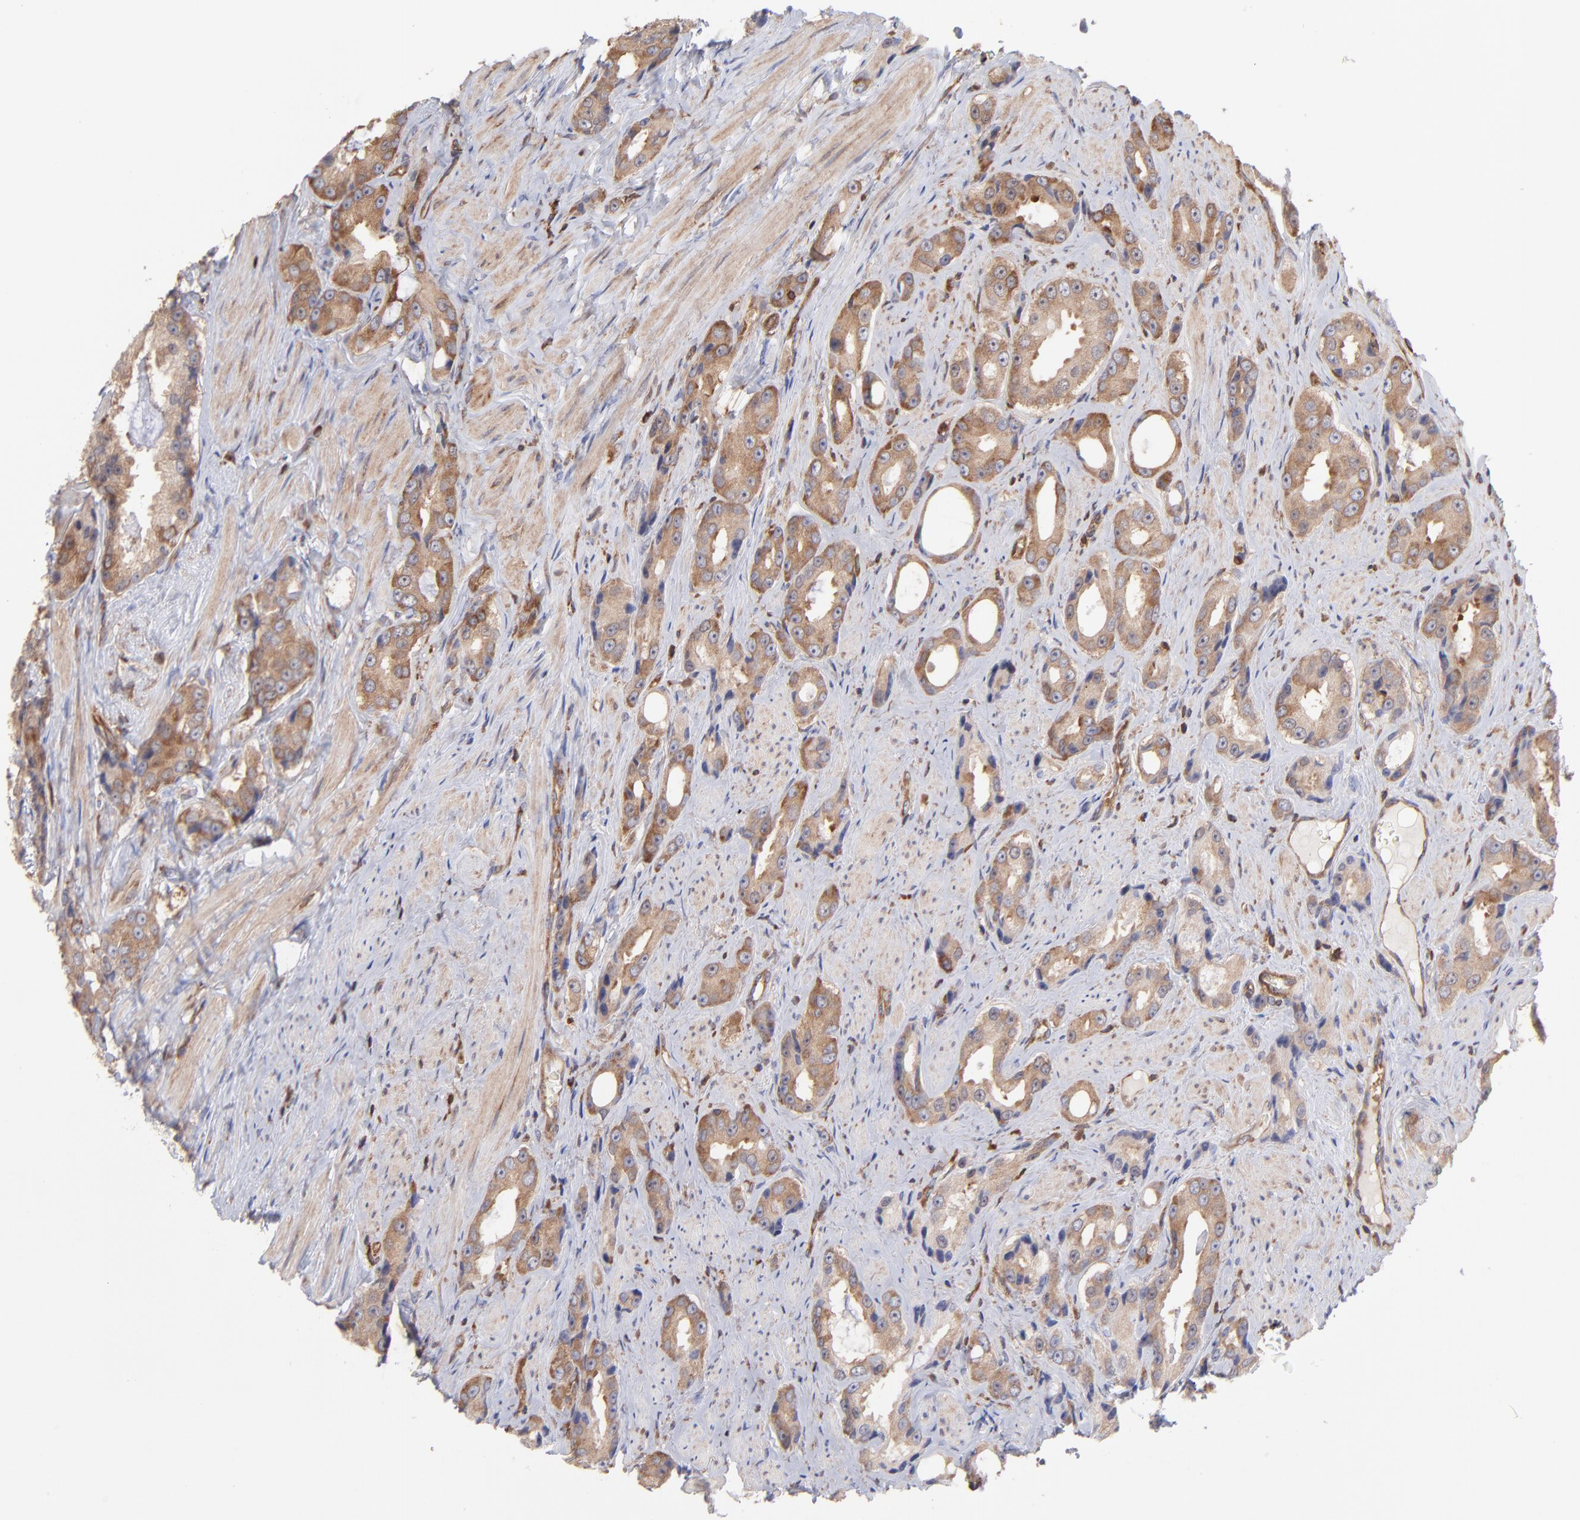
{"staining": {"intensity": "moderate", "quantity": ">75%", "location": "cytoplasmic/membranous"}, "tissue": "prostate cancer", "cell_type": "Tumor cells", "image_type": "cancer", "snomed": [{"axis": "morphology", "description": "Adenocarcinoma, Medium grade"}, {"axis": "topography", "description": "Prostate"}], "caption": "Human prostate cancer stained with a brown dye displays moderate cytoplasmic/membranous positive expression in about >75% of tumor cells.", "gene": "MAPRE1", "patient": {"sex": "male", "age": 60}}